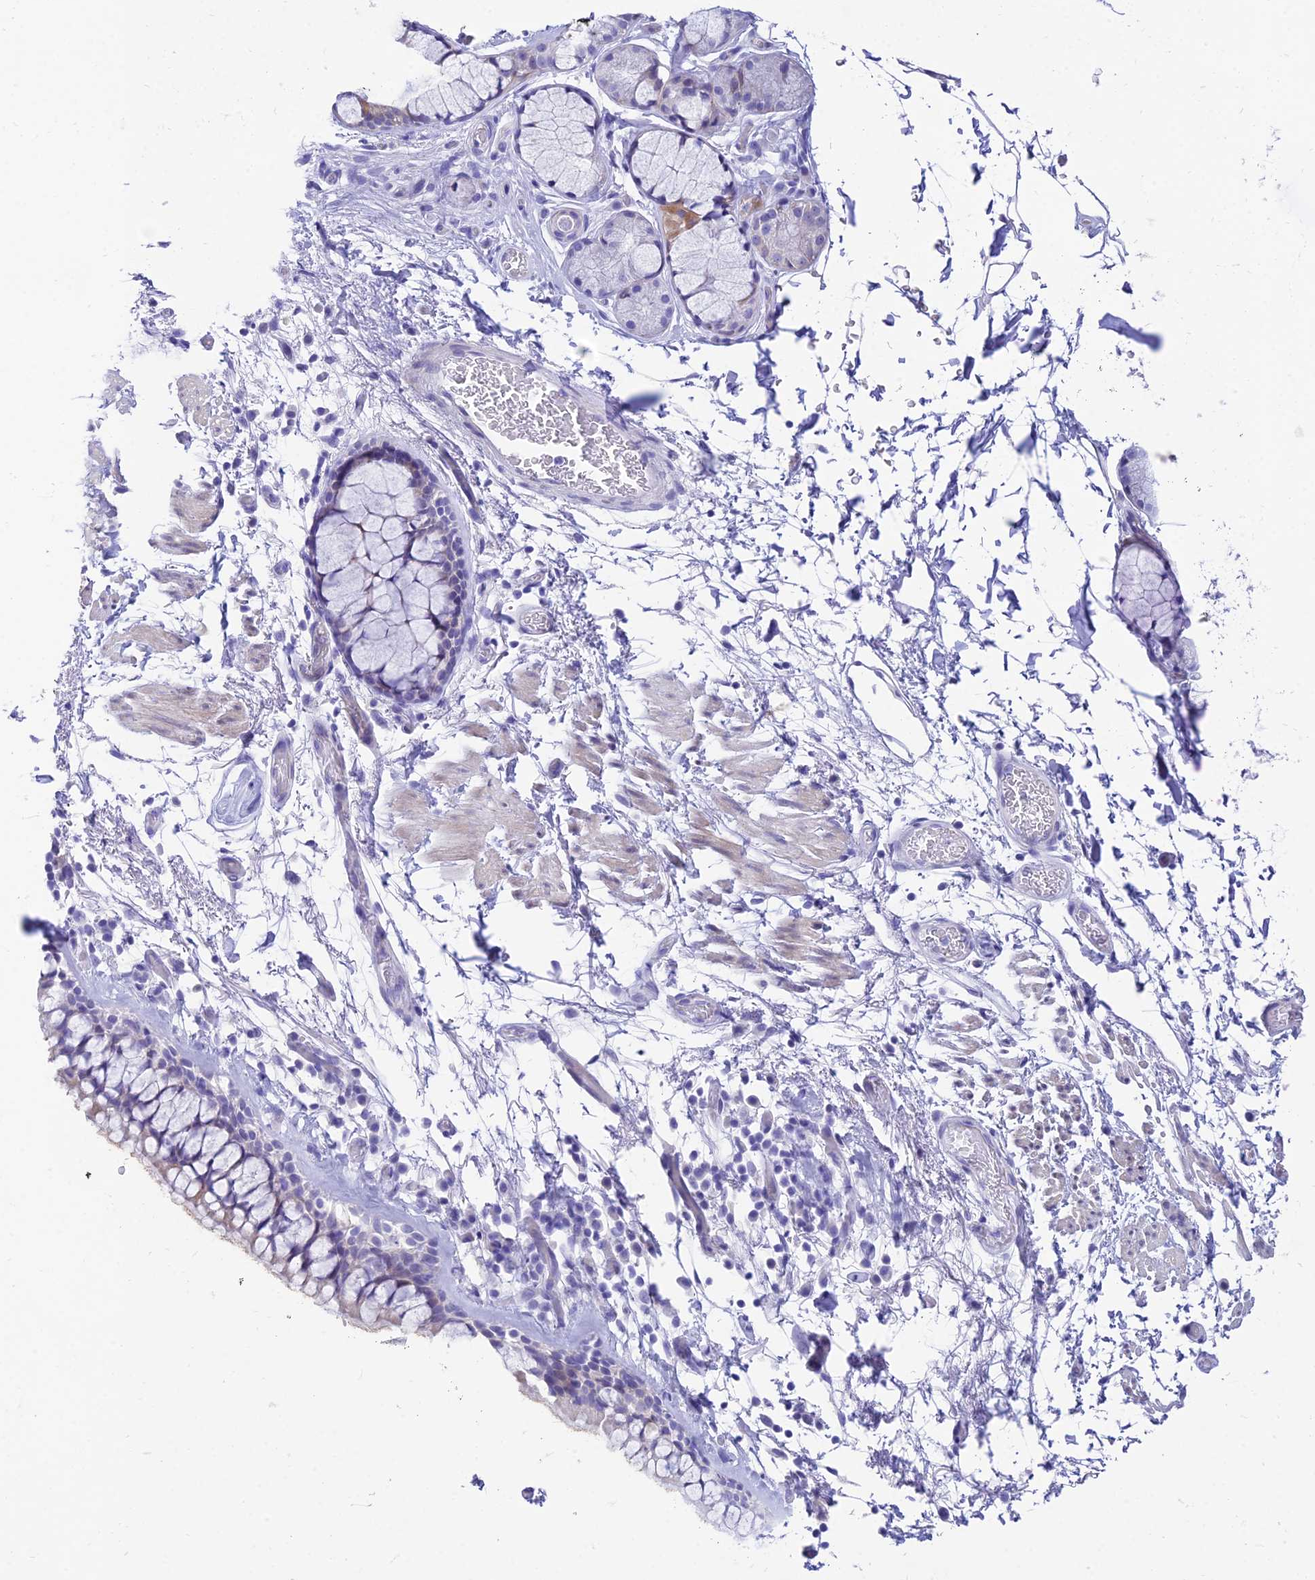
{"staining": {"intensity": "moderate", "quantity": "<25%", "location": "cytoplasmic/membranous"}, "tissue": "bronchus", "cell_type": "Respiratory epithelial cells", "image_type": "normal", "snomed": [{"axis": "morphology", "description": "Normal tissue, NOS"}, {"axis": "topography", "description": "Bronchus"}], "caption": "Immunohistochemistry histopathology image of normal human bronchus stained for a protein (brown), which demonstrates low levels of moderate cytoplasmic/membranous expression in about <25% of respiratory epithelial cells.", "gene": "TAC3", "patient": {"sex": "male", "age": 65}}